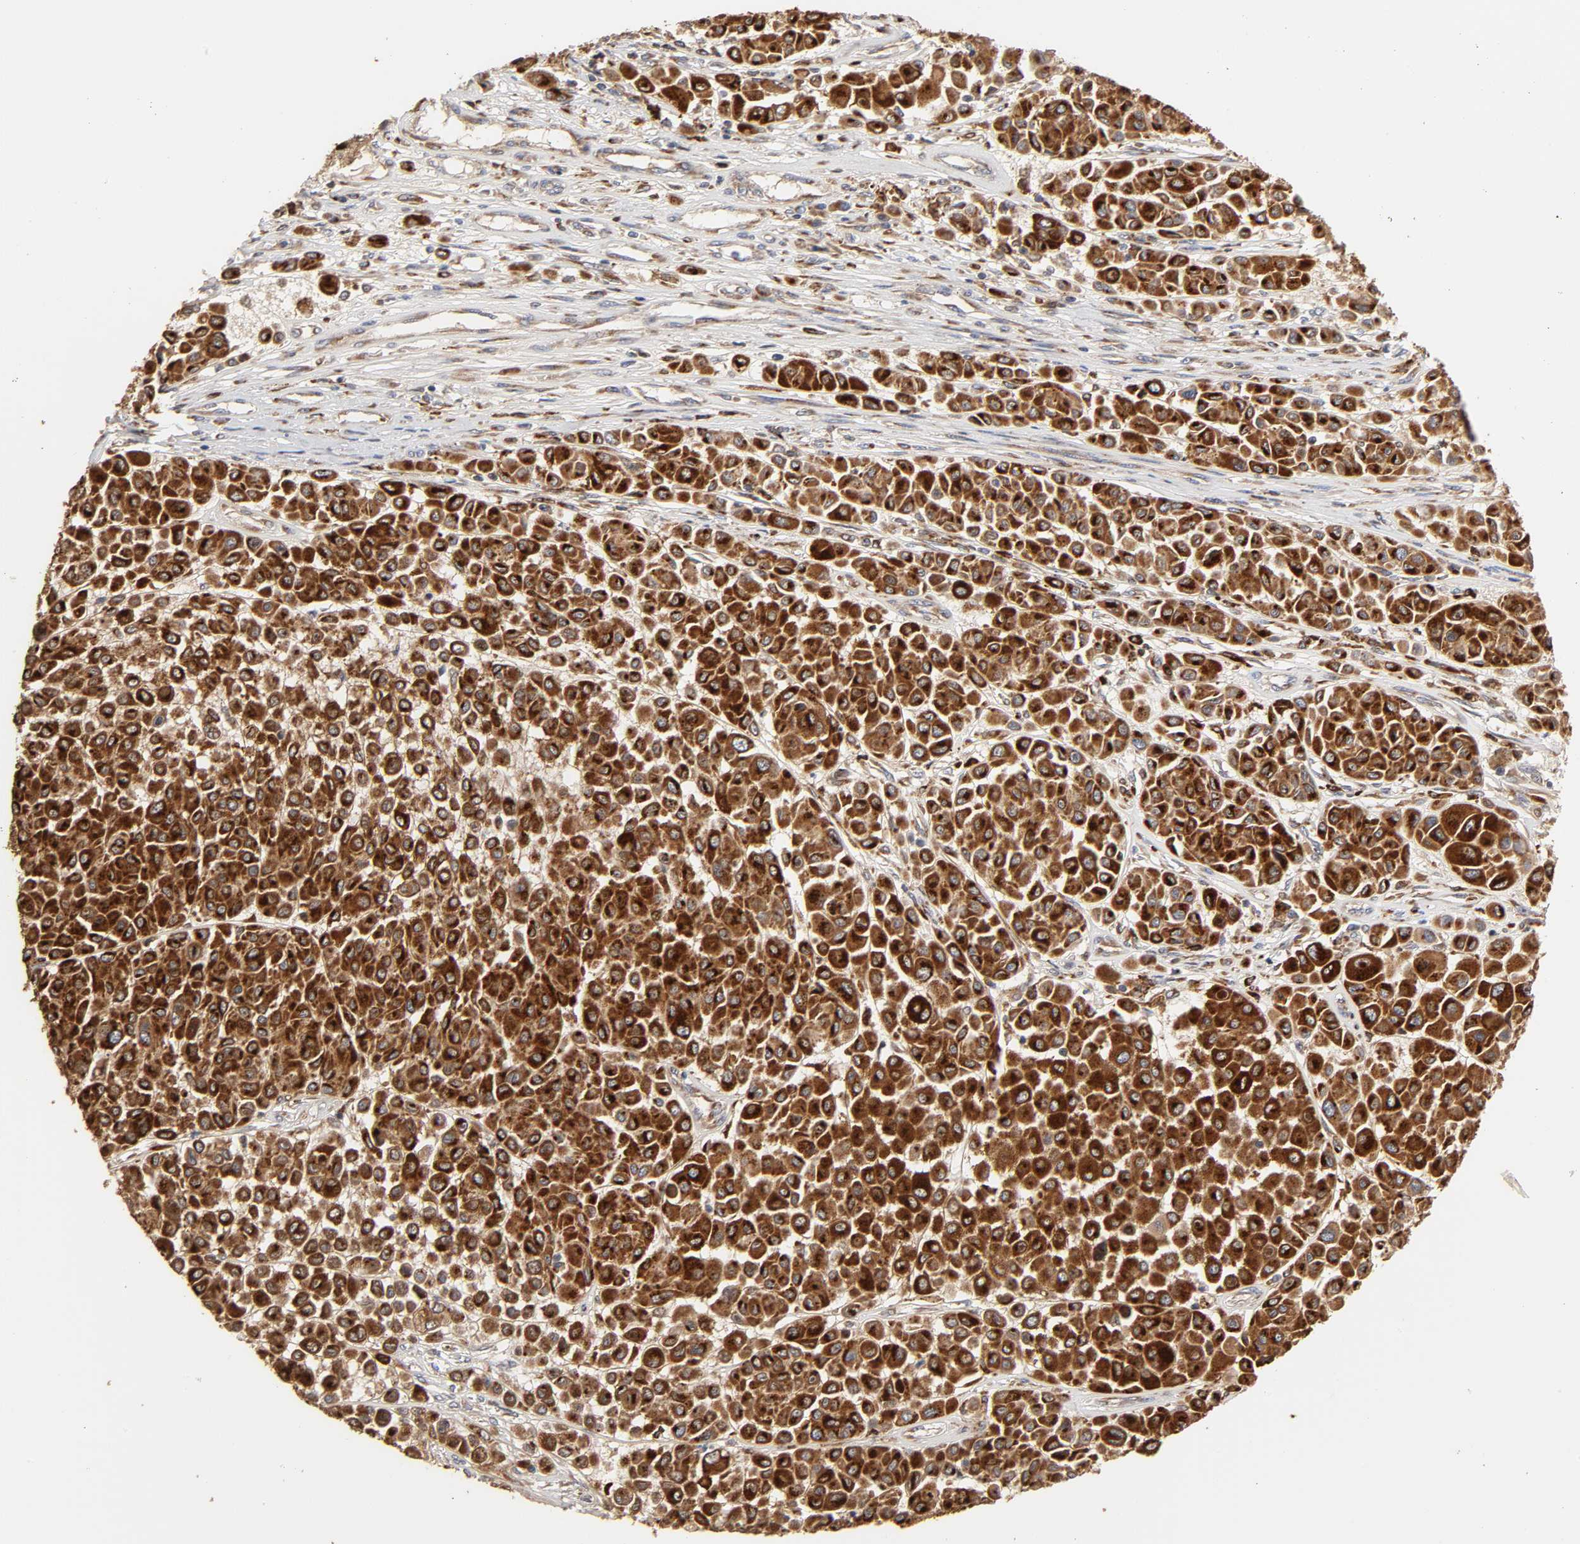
{"staining": {"intensity": "strong", "quantity": ">75%", "location": "cytoplasmic/membranous"}, "tissue": "melanoma", "cell_type": "Tumor cells", "image_type": "cancer", "snomed": [{"axis": "morphology", "description": "Malignant melanoma, Metastatic site"}, {"axis": "topography", "description": "Soft tissue"}], "caption": "Immunohistochemical staining of human malignant melanoma (metastatic site) displays high levels of strong cytoplasmic/membranous protein staining in approximately >75% of tumor cells.", "gene": "GNPTG", "patient": {"sex": "male", "age": 41}}